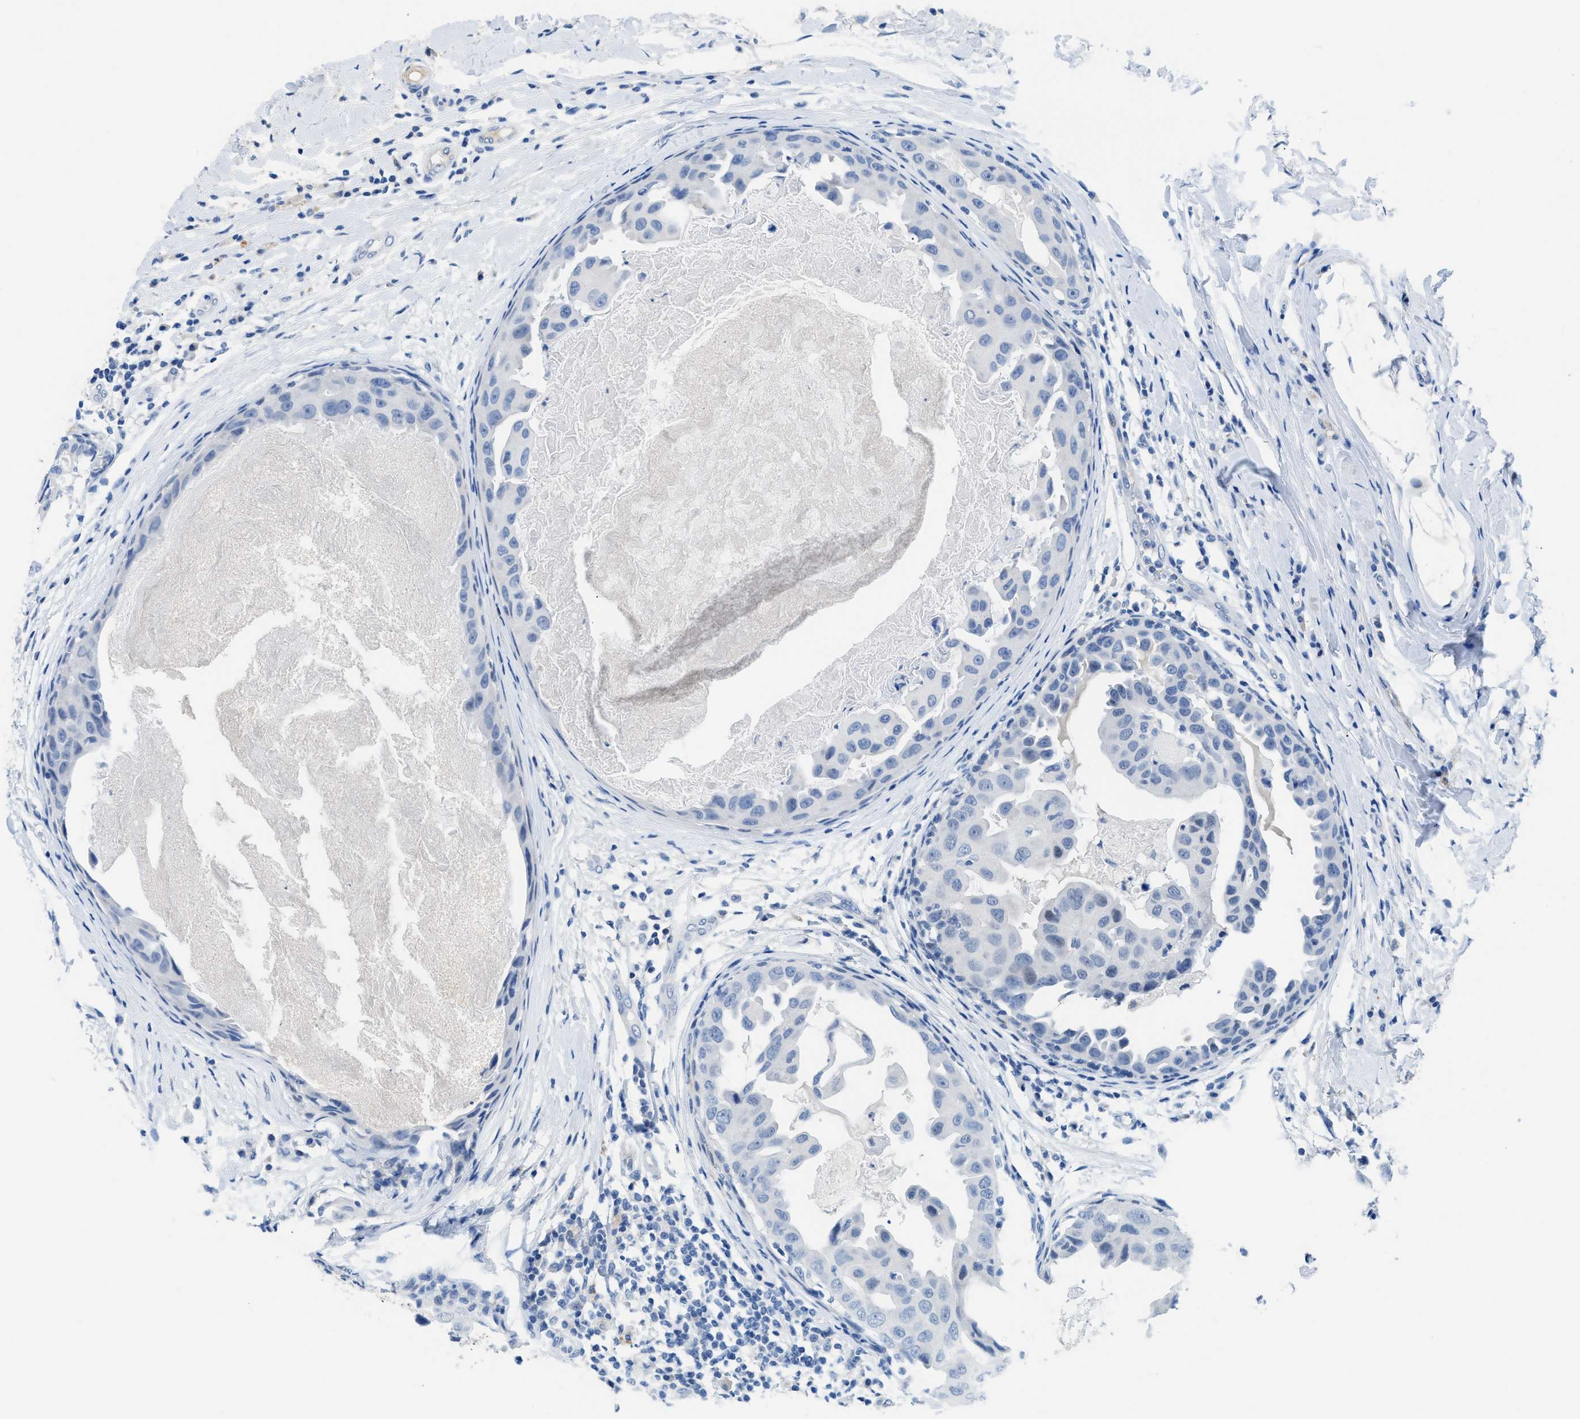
{"staining": {"intensity": "negative", "quantity": "none", "location": "none"}, "tissue": "breast cancer", "cell_type": "Tumor cells", "image_type": "cancer", "snomed": [{"axis": "morphology", "description": "Duct carcinoma"}, {"axis": "topography", "description": "Breast"}], "caption": "Immunohistochemistry (IHC) of breast cancer displays no positivity in tumor cells.", "gene": "MBL2", "patient": {"sex": "female", "age": 27}}